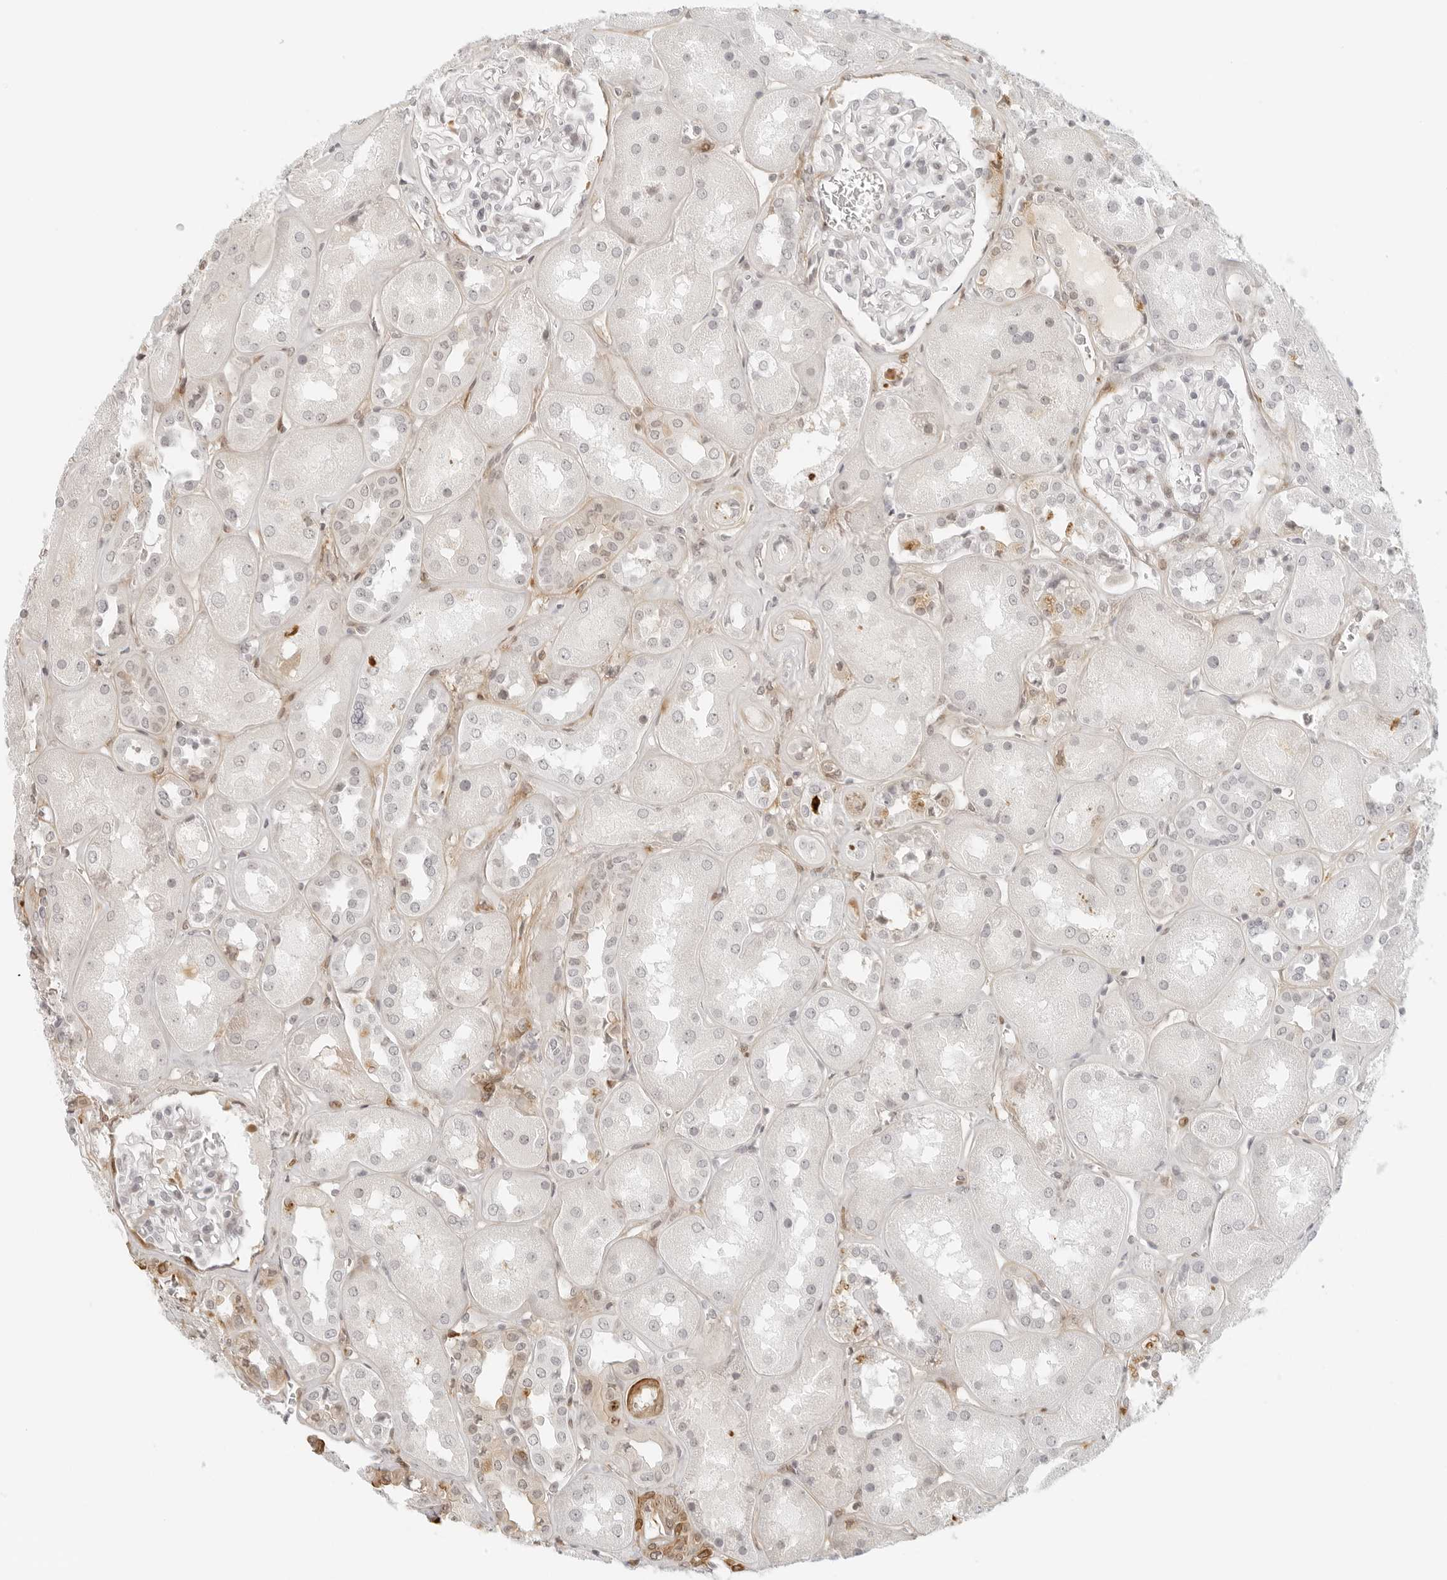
{"staining": {"intensity": "negative", "quantity": "none", "location": "none"}, "tissue": "kidney", "cell_type": "Cells in glomeruli", "image_type": "normal", "snomed": [{"axis": "morphology", "description": "Normal tissue, NOS"}, {"axis": "topography", "description": "Kidney"}], "caption": "DAB immunohistochemical staining of unremarkable kidney displays no significant positivity in cells in glomeruli.", "gene": "ZNF678", "patient": {"sex": "male", "age": 70}}